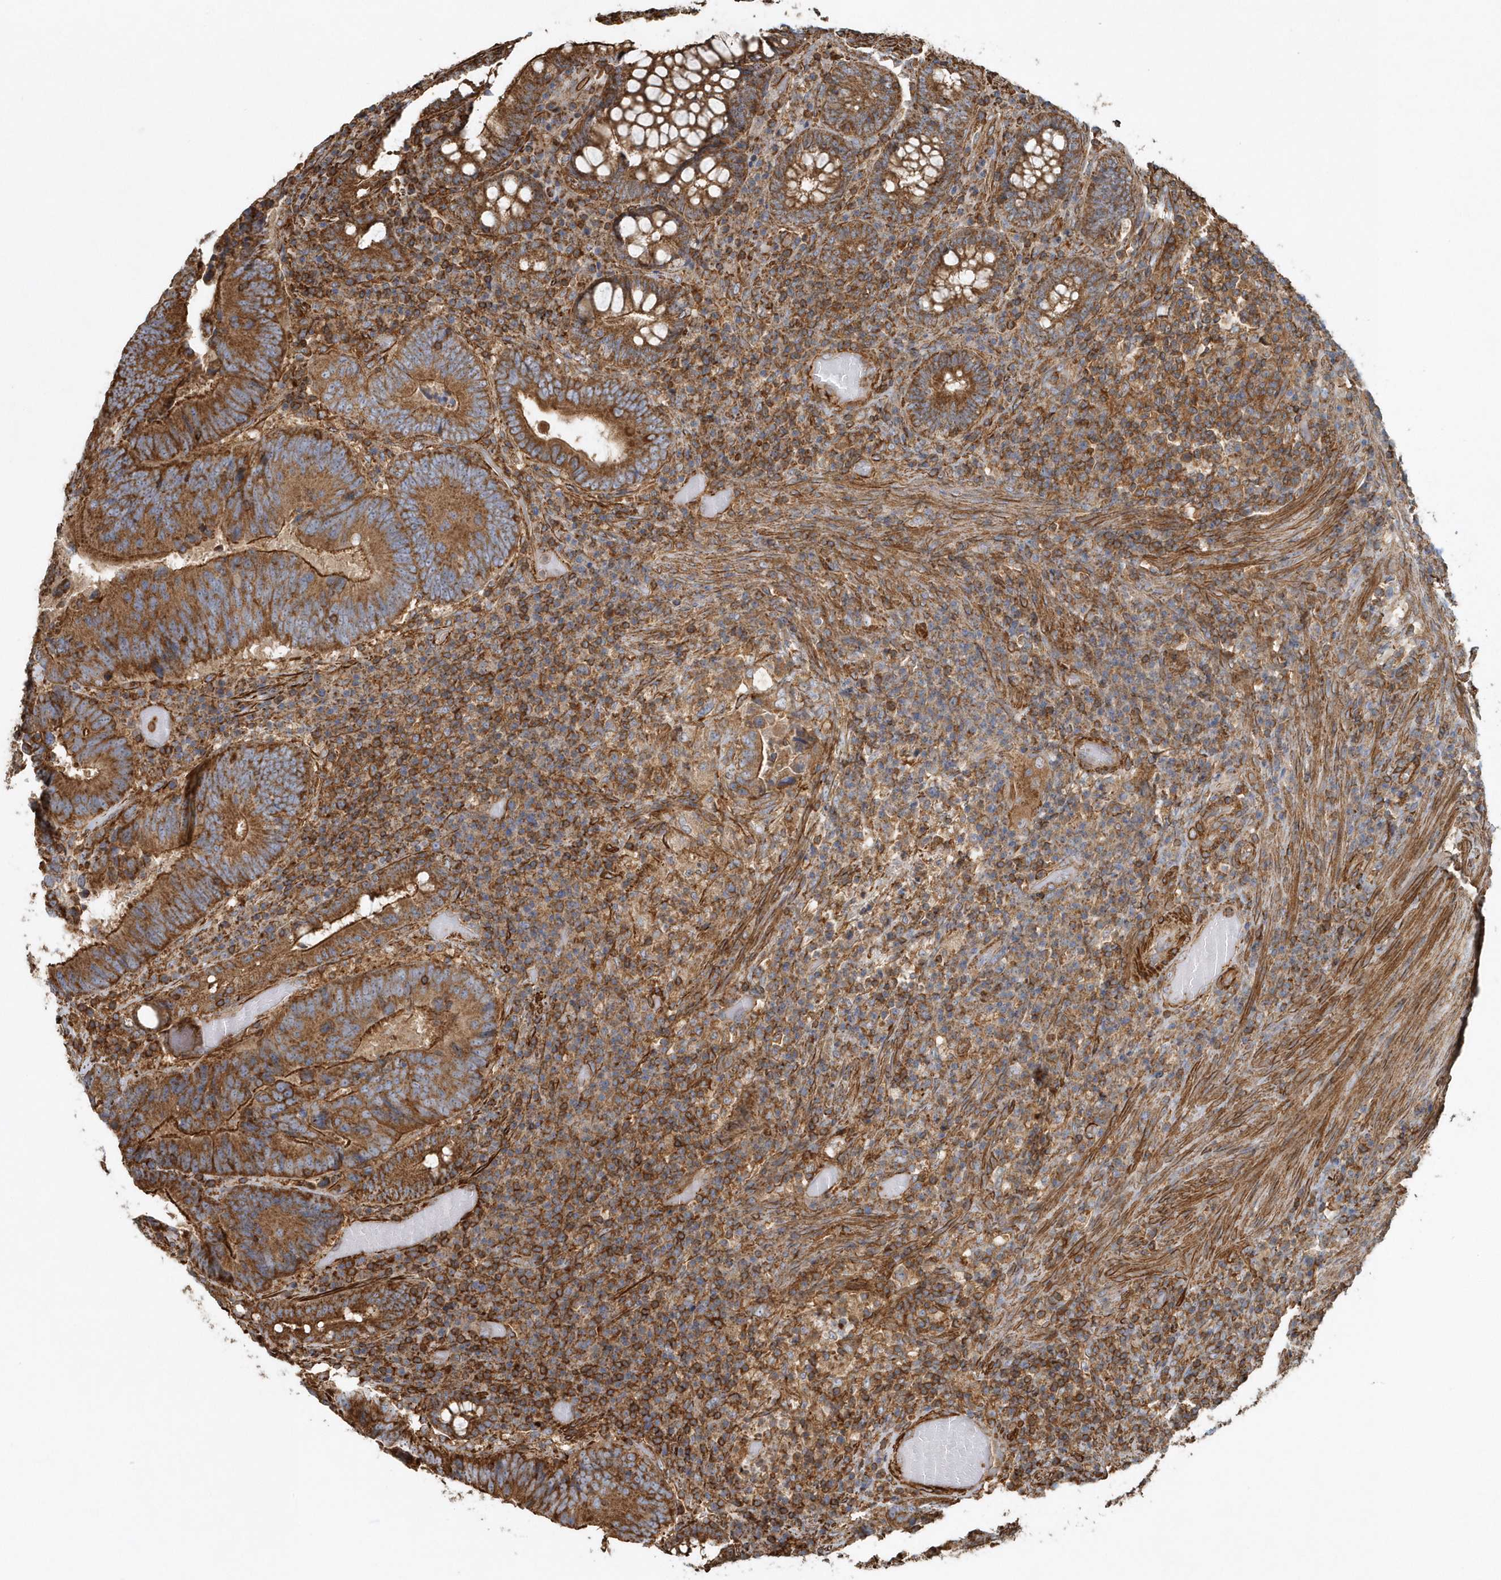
{"staining": {"intensity": "strong", "quantity": ">75%", "location": "cytoplasmic/membranous"}, "tissue": "colorectal cancer", "cell_type": "Tumor cells", "image_type": "cancer", "snomed": [{"axis": "morphology", "description": "Adenocarcinoma, NOS"}, {"axis": "topography", "description": "Colon"}], "caption": "IHC micrograph of neoplastic tissue: human colorectal cancer stained using IHC demonstrates high levels of strong protein expression localized specifically in the cytoplasmic/membranous of tumor cells, appearing as a cytoplasmic/membranous brown color.", "gene": "MMUT", "patient": {"sex": "female", "age": 78}}